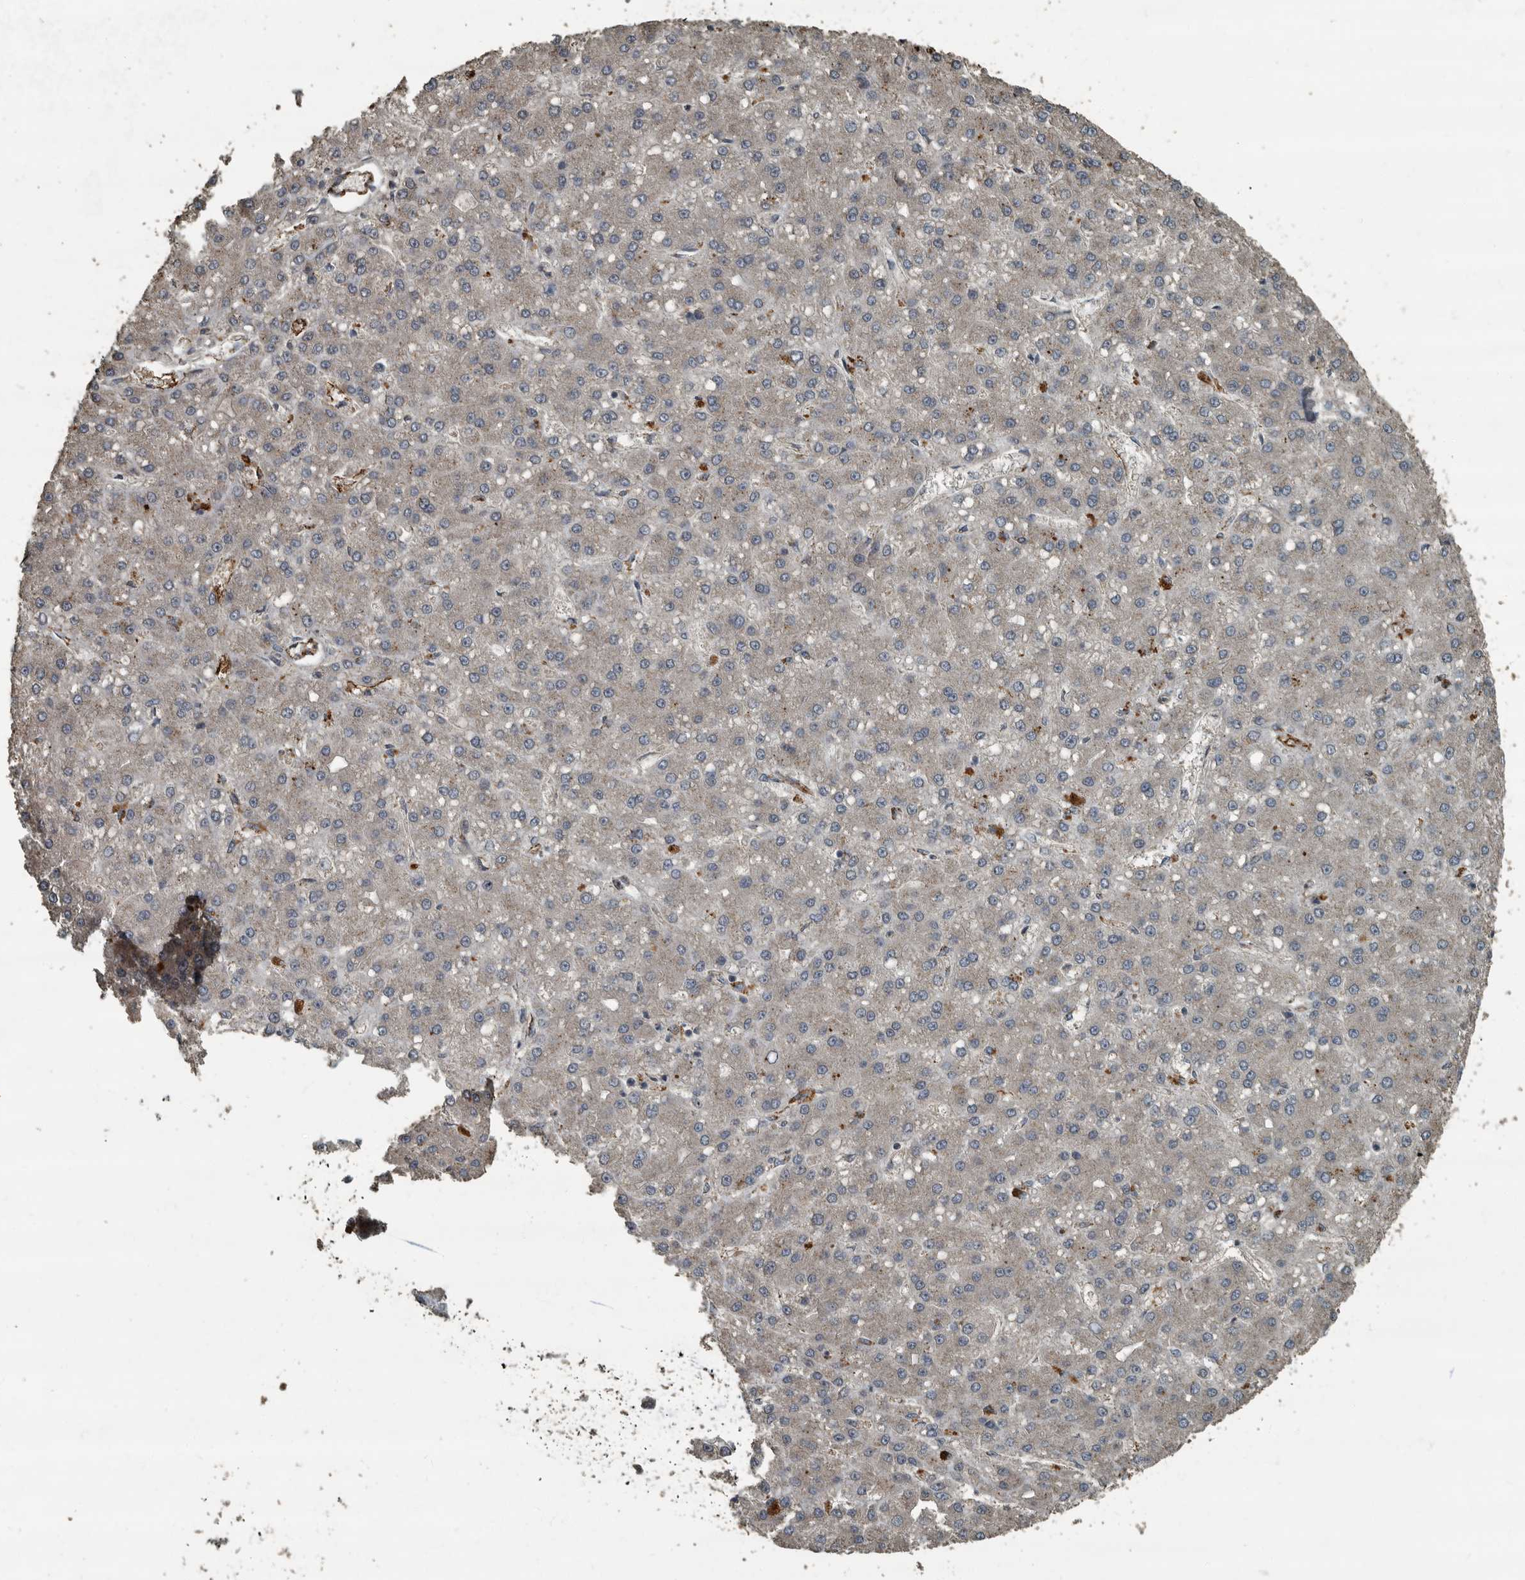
{"staining": {"intensity": "negative", "quantity": "none", "location": "none"}, "tissue": "liver cancer", "cell_type": "Tumor cells", "image_type": "cancer", "snomed": [{"axis": "morphology", "description": "Carcinoma, Hepatocellular, NOS"}, {"axis": "topography", "description": "Liver"}], "caption": "Tumor cells are negative for brown protein staining in liver cancer (hepatocellular carcinoma).", "gene": "IL15RA", "patient": {"sex": "male", "age": 67}}